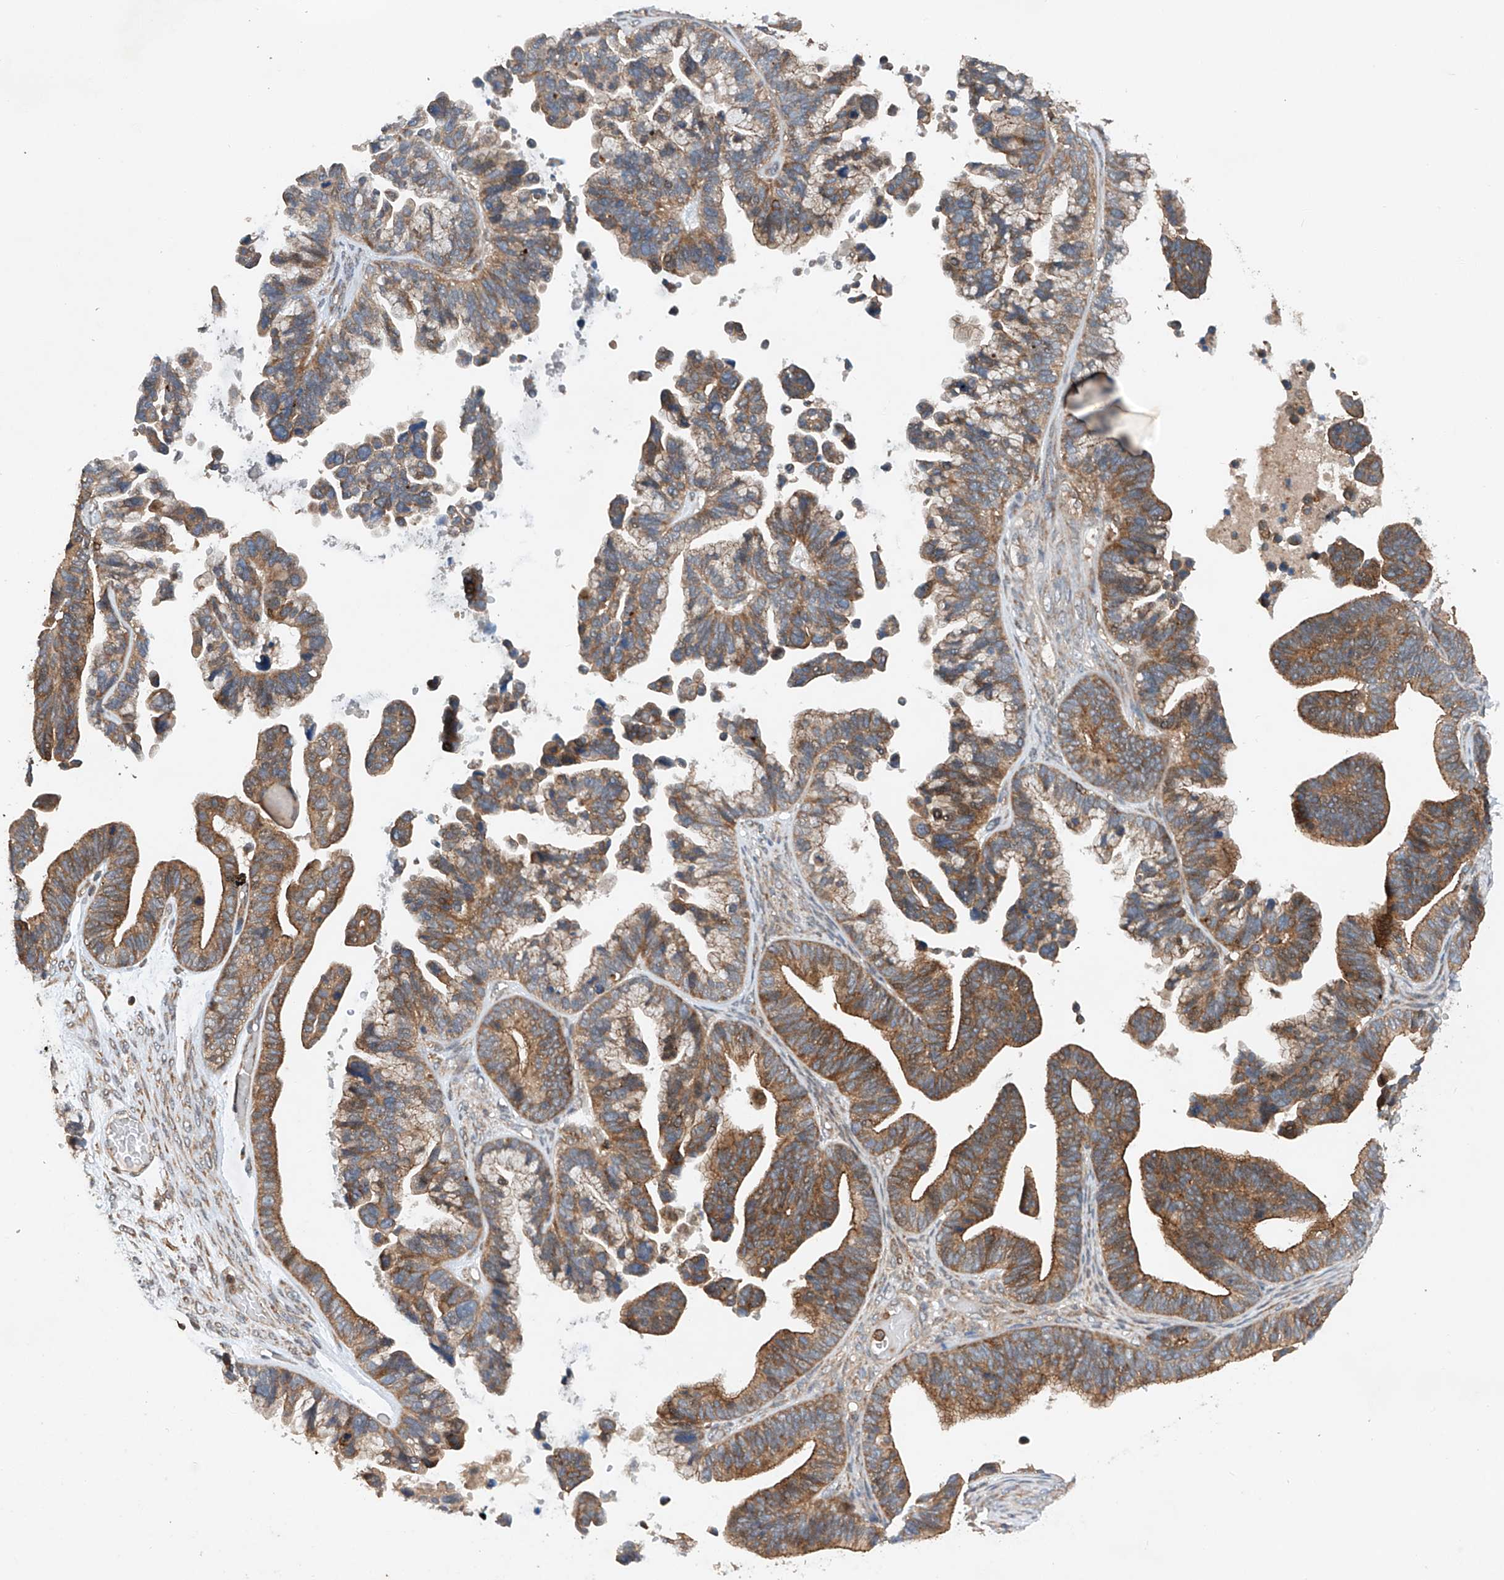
{"staining": {"intensity": "moderate", "quantity": ">75%", "location": "cytoplasmic/membranous"}, "tissue": "ovarian cancer", "cell_type": "Tumor cells", "image_type": "cancer", "snomed": [{"axis": "morphology", "description": "Cystadenocarcinoma, serous, NOS"}, {"axis": "topography", "description": "Ovary"}], "caption": "Moderate cytoplasmic/membranous staining is identified in about >75% of tumor cells in ovarian serous cystadenocarcinoma. (DAB (3,3'-diaminobenzidine) IHC, brown staining for protein, blue staining for nuclei).", "gene": "CEP85L", "patient": {"sex": "female", "age": 56}}